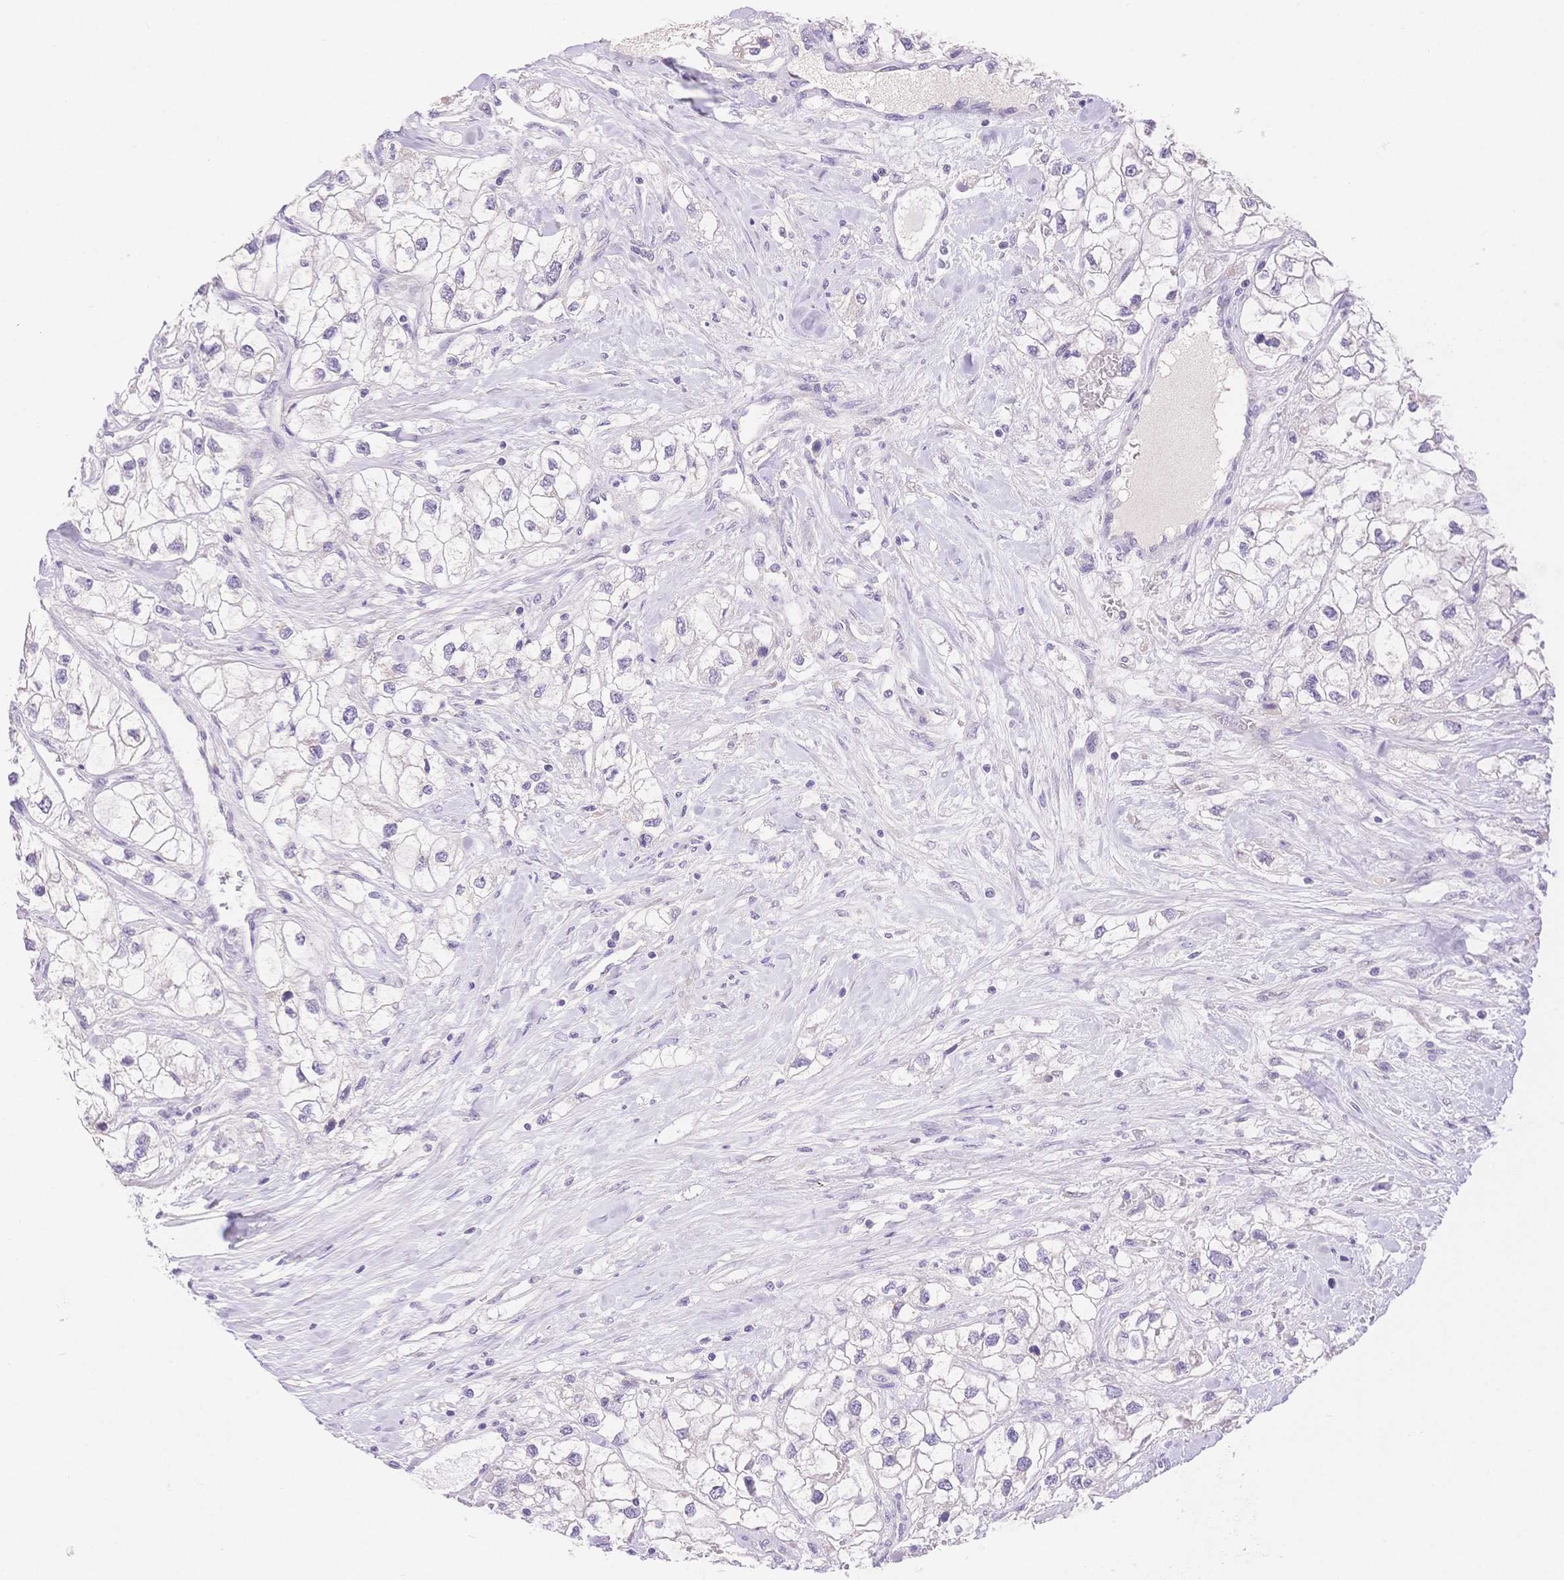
{"staining": {"intensity": "negative", "quantity": "none", "location": "none"}, "tissue": "renal cancer", "cell_type": "Tumor cells", "image_type": "cancer", "snomed": [{"axis": "morphology", "description": "Adenocarcinoma, NOS"}, {"axis": "topography", "description": "Kidney"}], "caption": "Immunohistochemistry (IHC) of adenocarcinoma (renal) displays no expression in tumor cells.", "gene": "MYOM1", "patient": {"sex": "male", "age": 59}}